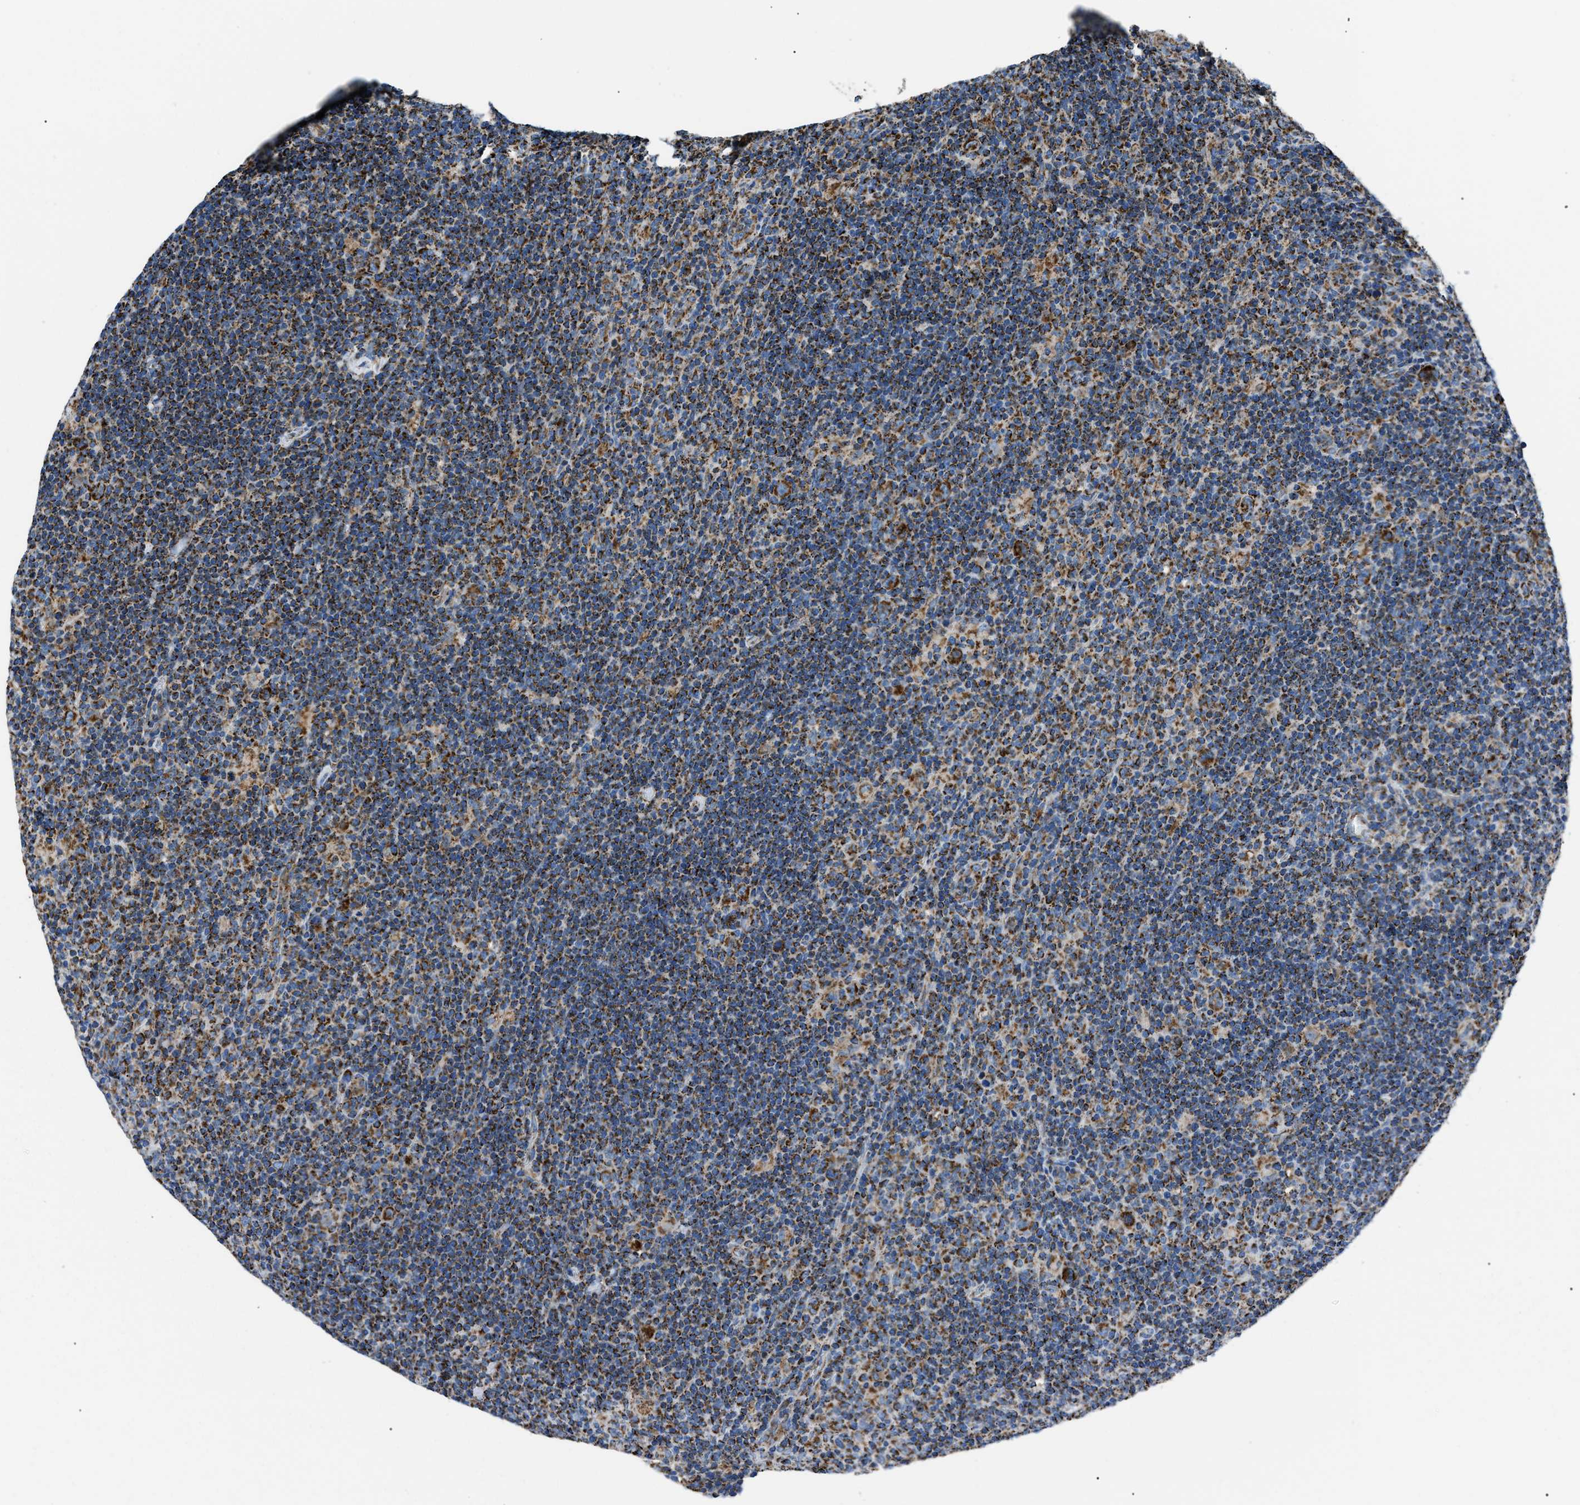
{"staining": {"intensity": "strong", "quantity": ">75%", "location": "cytoplasmic/membranous"}, "tissue": "lymphoma", "cell_type": "Tumor cells", "image_type": "cancer", "snomed": [{"axis": "morphology", "description": "Hodgkin's disease, NOS"}, {"axis": "topography", "description": "Lymph node"}], "caption": "Human lymphoma stained with a protein marker displays strong staining in tumor cells.", "gene": "PHB2", "patient": {"sex": "female", "age": 57}}